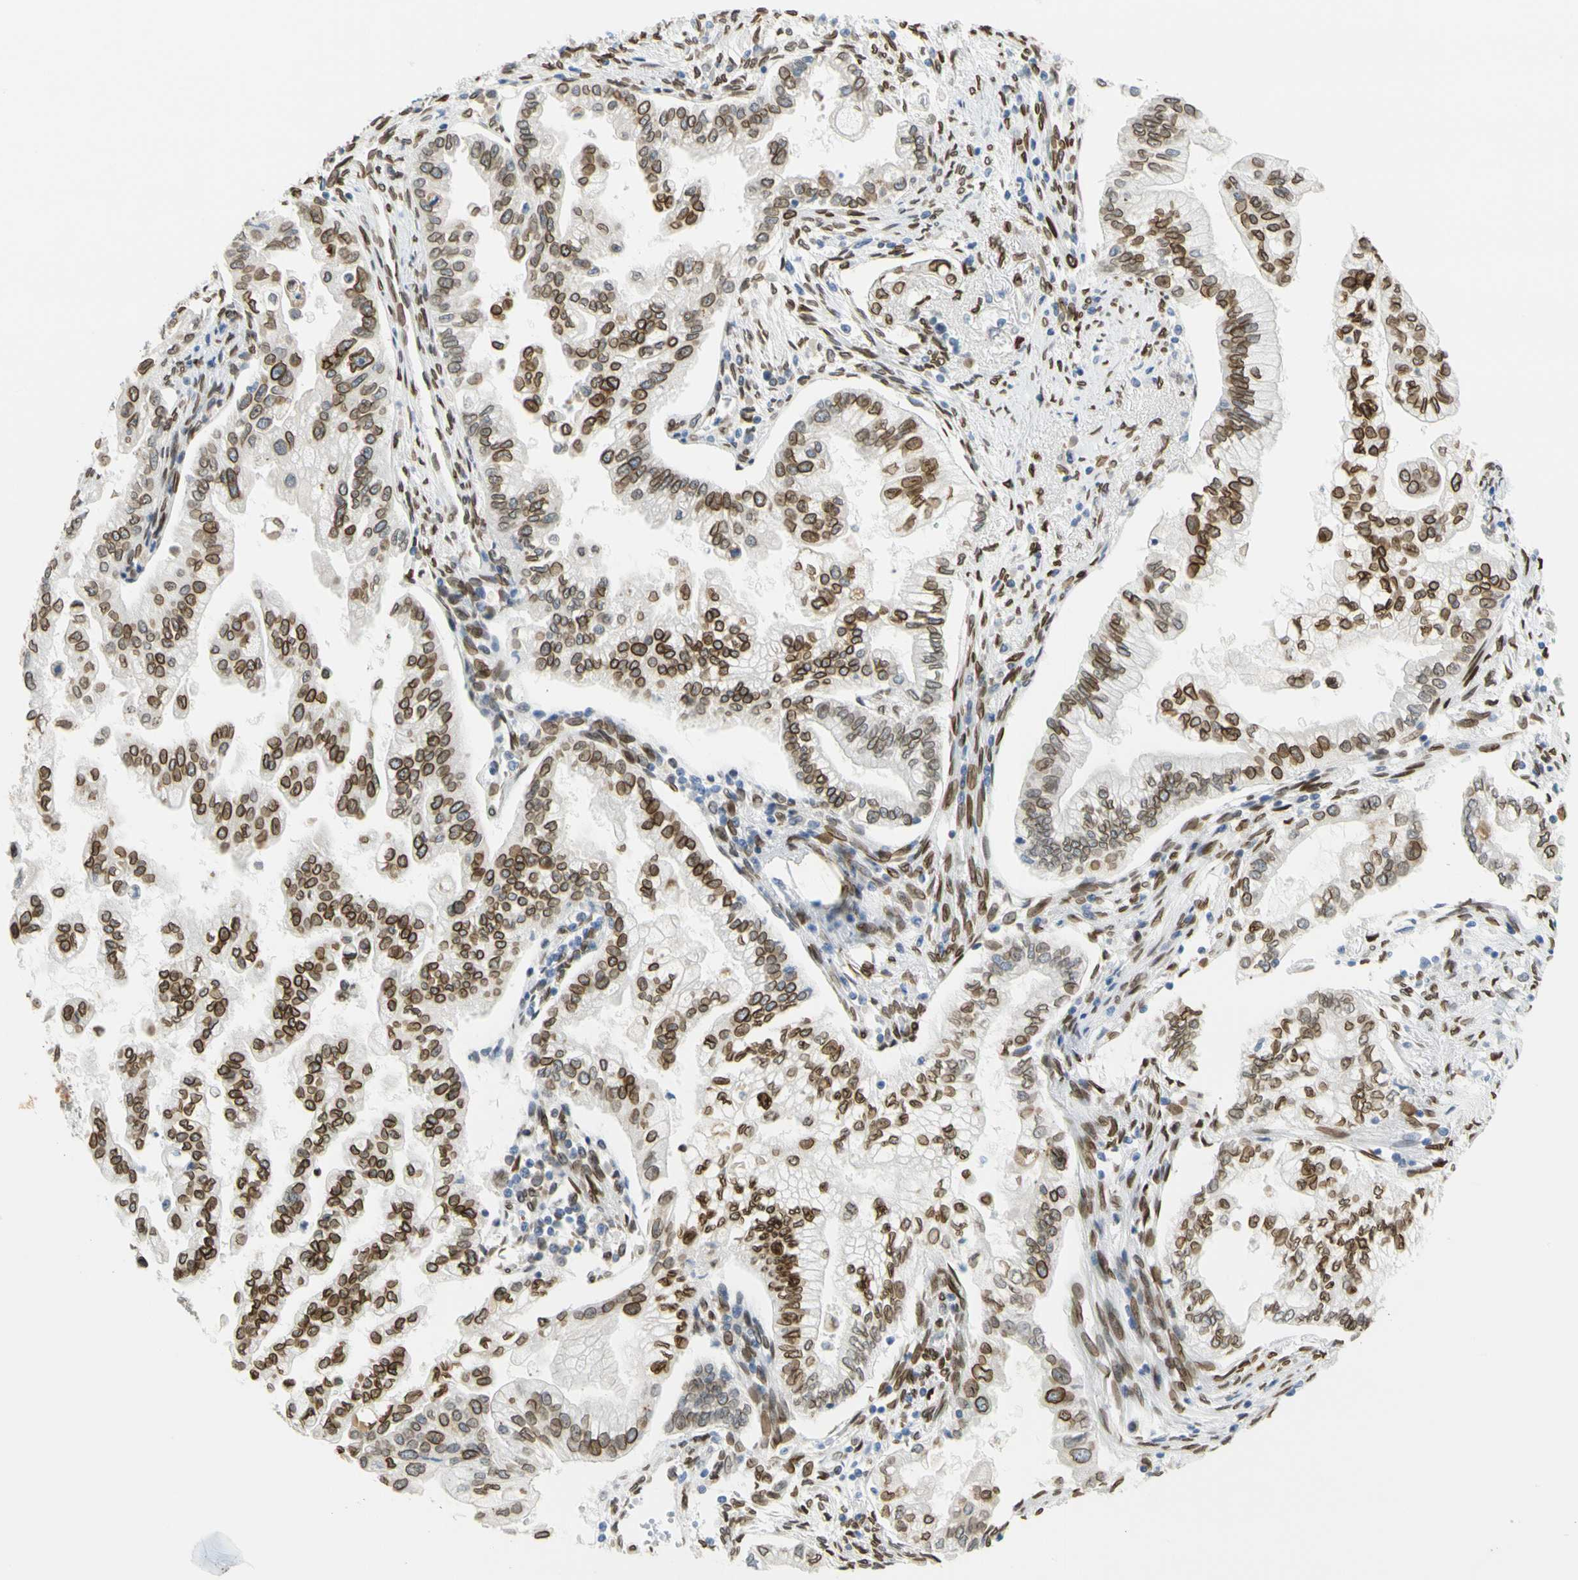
{"staining": {"intensity": "strong", "quantity": ">75%", "location": "cytoplasmic/membranous,nuclear"}, "tissue": "pancreatic cancer", "cell_type": "Tumor cells", "image_type": "cancer", "snomed": [{"axis": "morphology", "description": "Normal tissue, NOS"}, {"axis": "topography", "description": "Pancreas"}], "caption": "IHC micrograph of neoplastic tissue: human pancreatic cancer stained using immunohistochemistry (IHC) exhibits high levels of strong protein expression localized specifically in the cytoplasmic/membranous and nuclear of tumor cells, appearing as a cytoplasmic/membranous and nuclear brown color.", "gene": "SUN1", "patient": {"sex": "male", "age": 42}}